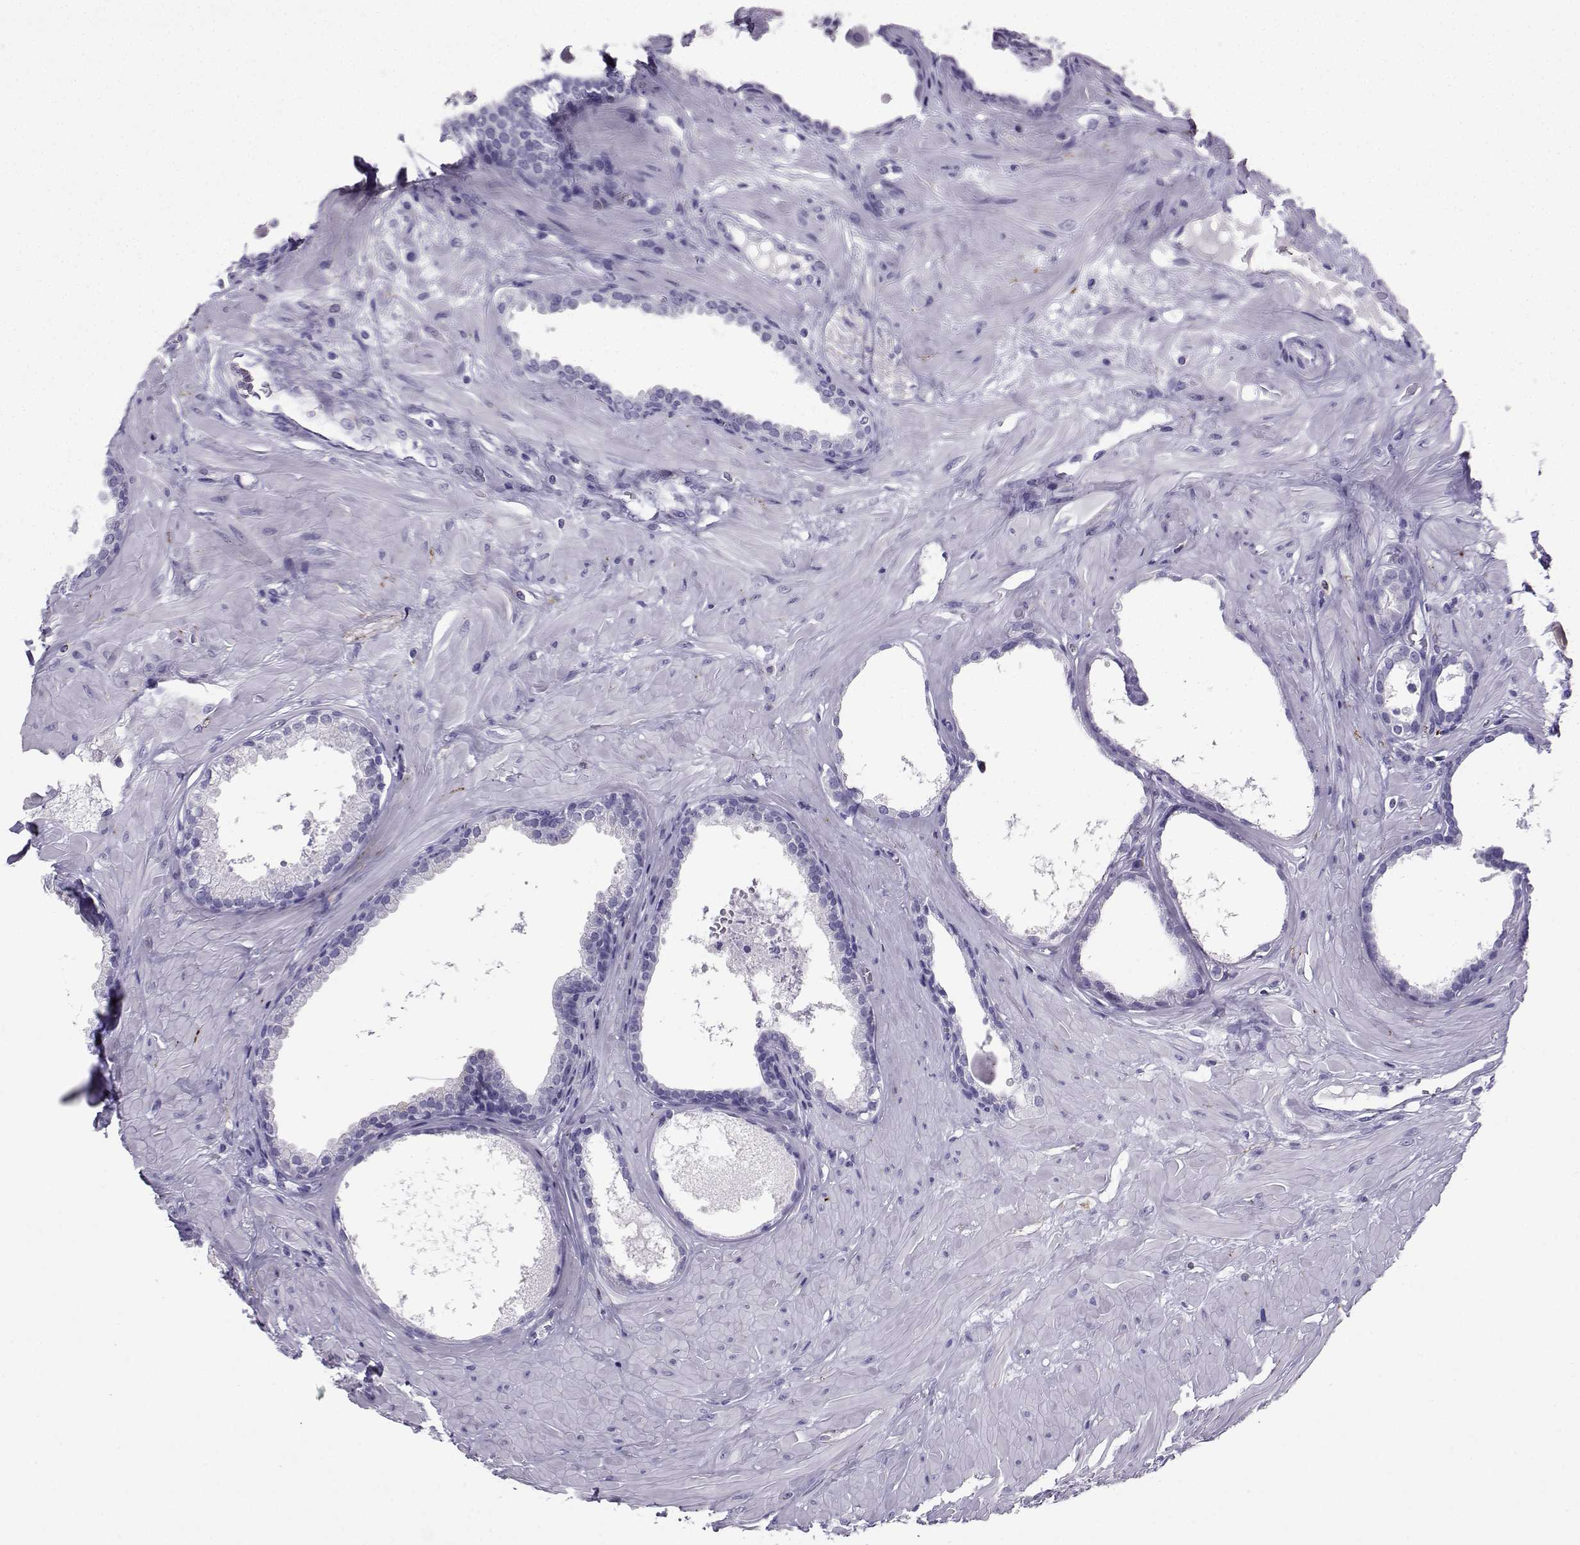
{"staining": {"intensity": "negative", "quantity": "none", "location": "none"}, "tissue": "prostate", "cell_type": "Glandular cells", "image_type": "normal", "snomed": [{"axis": "morphology", "description": "Normal tissue, NOS"}, {"axis": "topography", "description": "Prostate"}], "caption": "The histopathology image exhibits no significant expression in glandular cells of prostate.", "gene": "SLC18A2", "patient": {"sex": "male", "age": 48}}